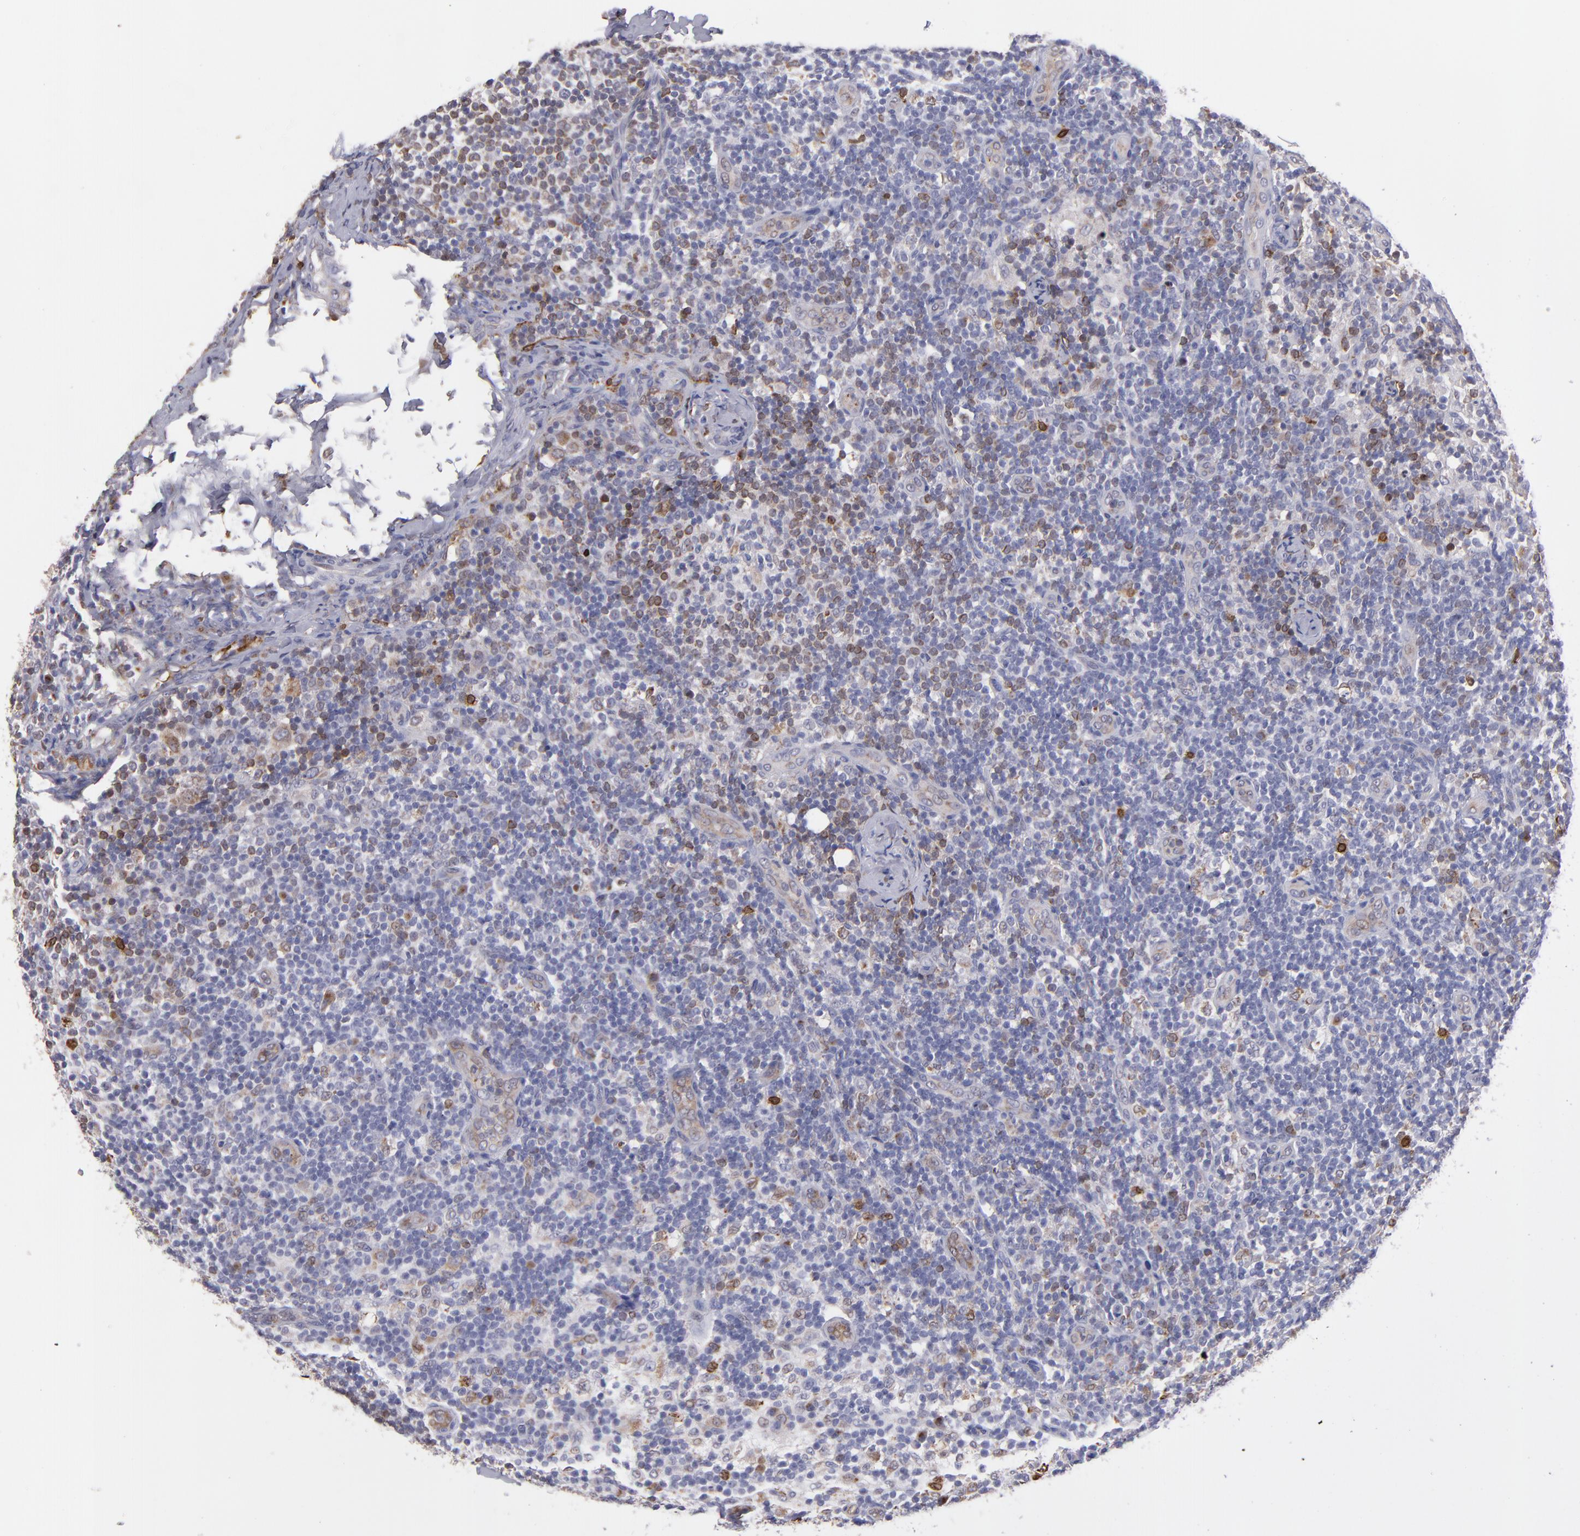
{"staining": {"intensity": "weak", "quantity": "<25%", "location": "cytoplasmic/membranous"}, "tissue": "lymph node", "cell_type": "Germinal center cells", "image_type": "normal", "snomed": [{"axis": "morphology", "description": "Normal tissue, NOS"}, {"axis": "morphology", "description": "Inflammation, NOS"}, {"axis": "topography", "description": "Lymph node"}], "caption": "The immunohistochemistry (IHC) photomicrograph has no significant positivity in germinal center cells of lymph node. (DAB immunohistochemistry (IHC) visualized using brightfield microscopy, high magnification).", "gene": "PTGS1", "patient": {"sex": "male", "age": 46}}